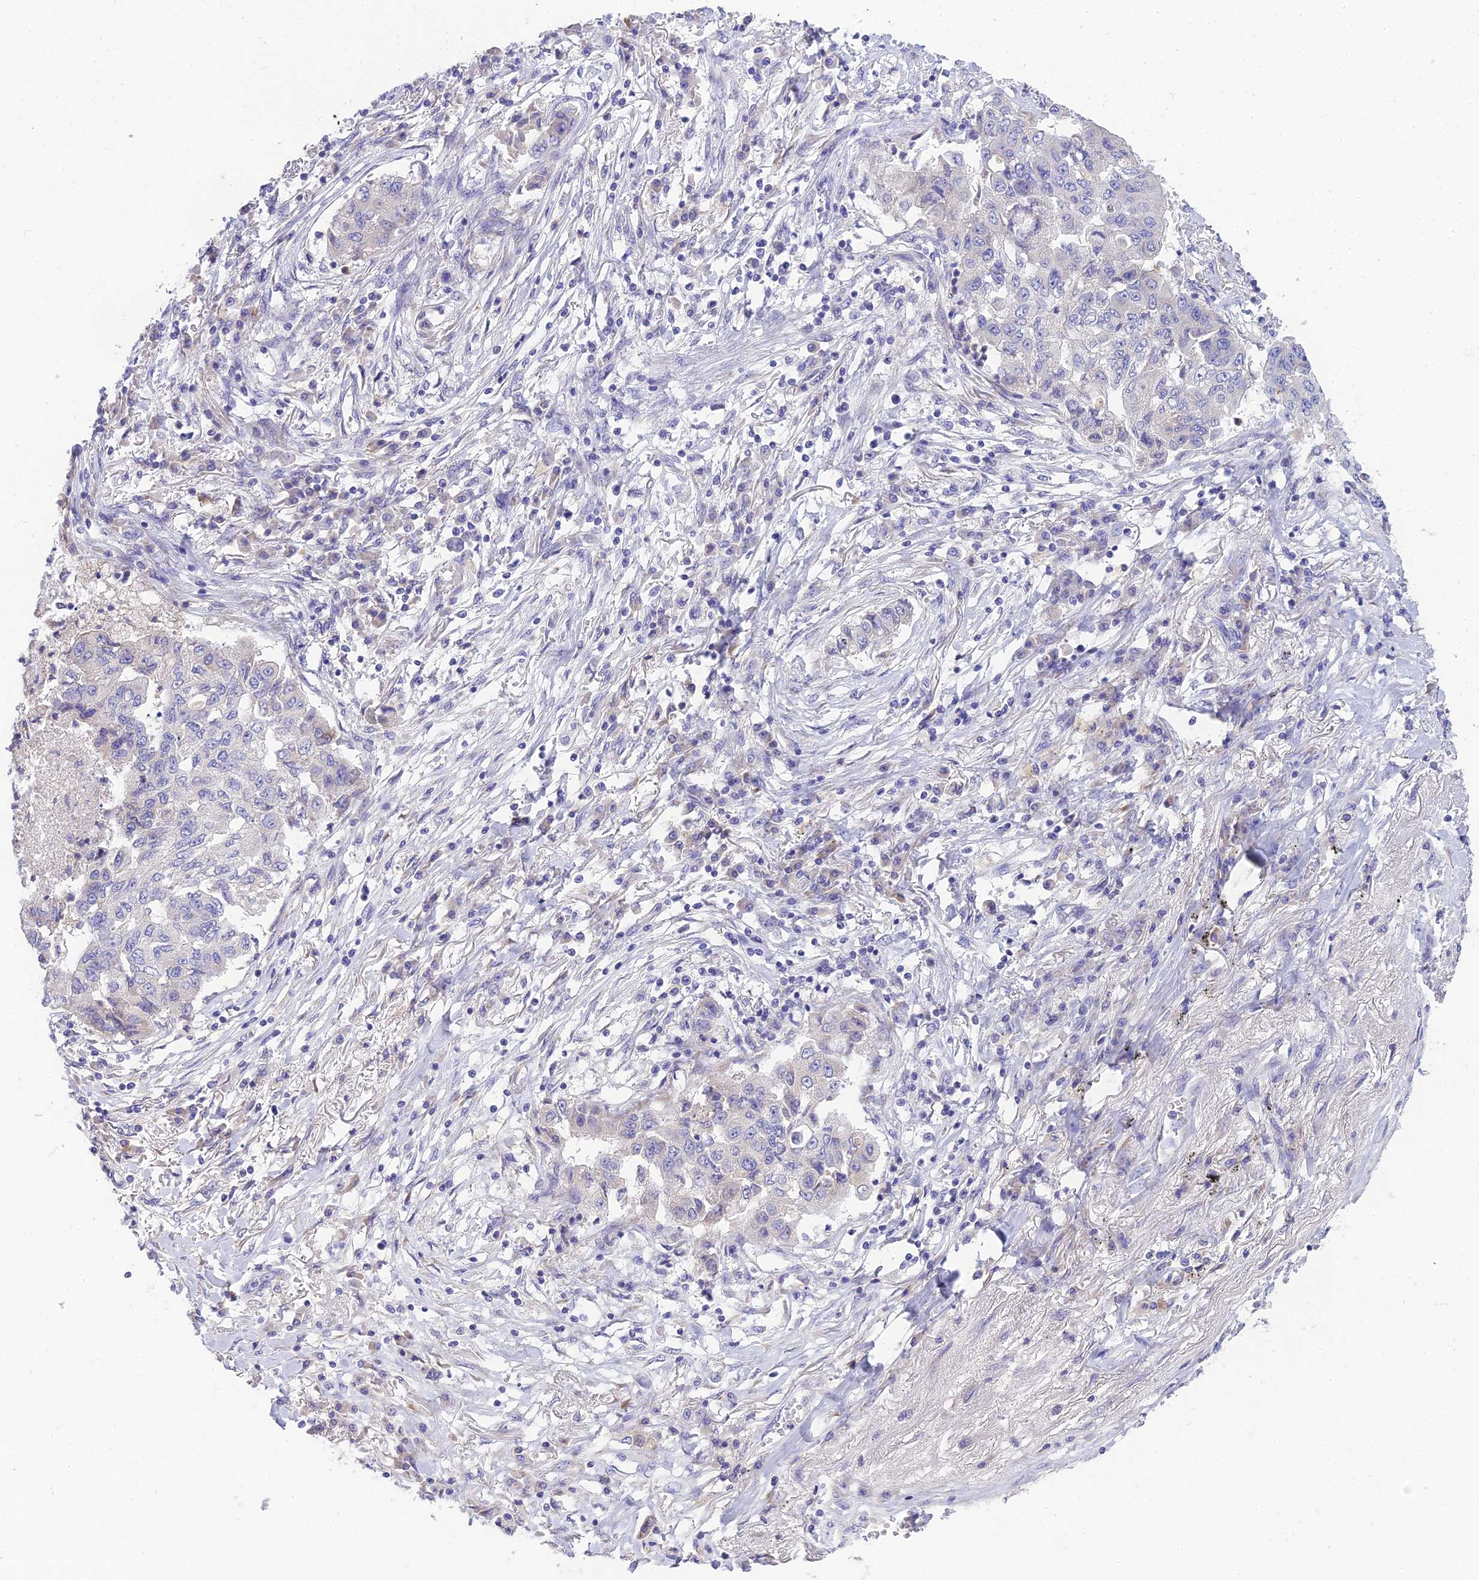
{"staining": {"intensity": "negative", "quantity": "none", "location": "none"}, "tissue": "lung cancer", "cell_type": "Tumor cells", "image_type": "cancer", "snomed": [{"axis": "morphology", "description": "Squamous cell carcinoma, NOS"}, {"axis": "topography", "description": "Lung"}], "caption": "Immunohistochemical staining of human lung squamous cell carcinoma displays no significant staining in tumor cells. (DAB immunohistochemistry (IHC) with hematoxylin counter stain).", "gene": "KIAA0408", "patient": {"sex": "male", "age": 74}}